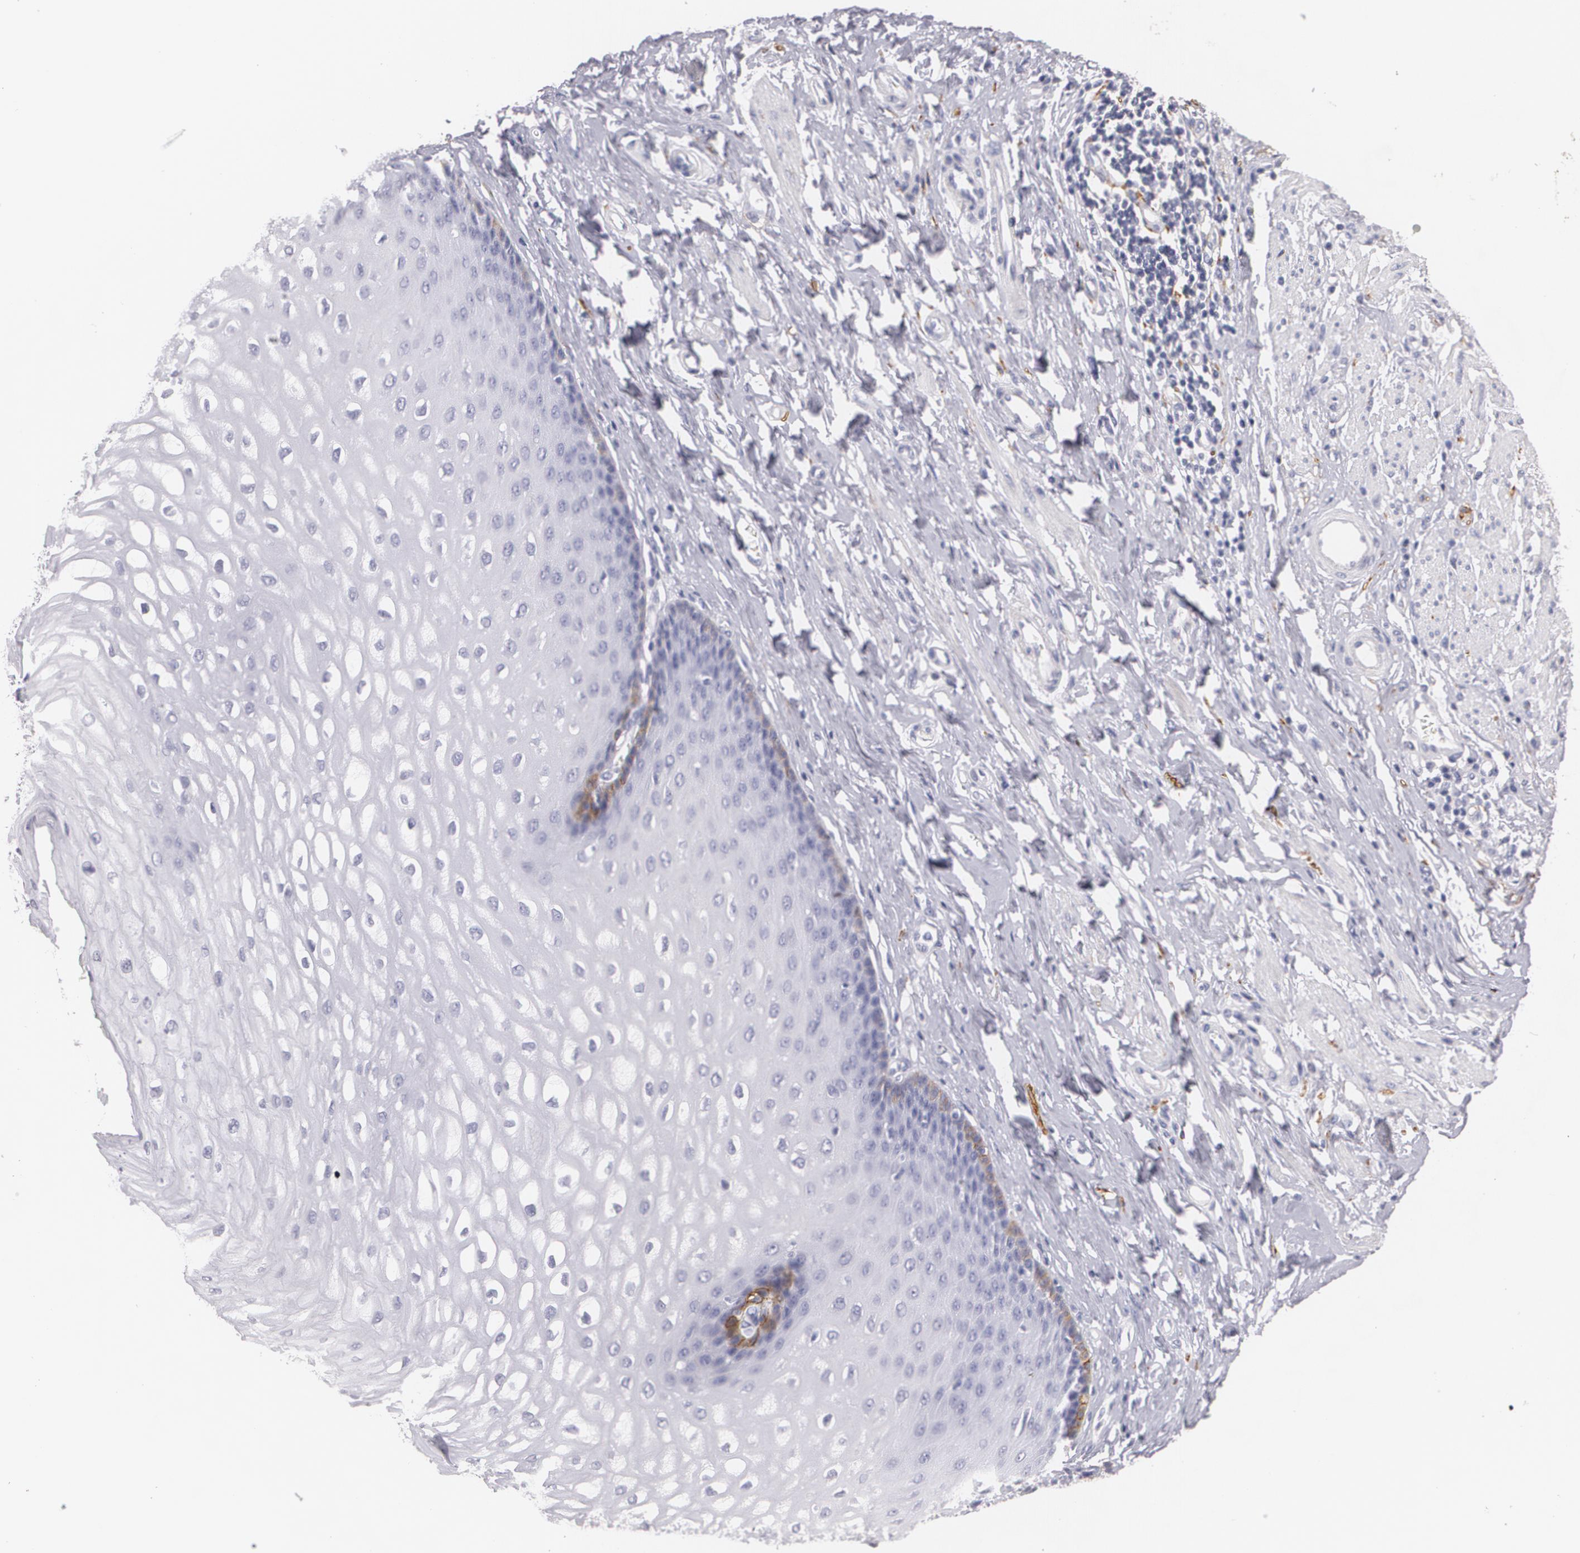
{"staining": {"intensity": "moderate", "quantity": "<25%", "location": "cytoplasmic/membranous"}, "tissue": "esophagus", "cell_type": "Squamous epithelial cells", "image_type": "normal", "snomed": [{"axis": "morphology", "description": "Normal tissue, NOS"}, {"axis": "topography", "description": "Esophagus"}], "caption": "Normal esophagus was stained to show a protein in brown. There is low levels of moderate cytoplasmic/membranous staining in approximately <25% of squamous epithelial cells.", "gene": "NGFR", "patient": {"sex": "male", "age": 70}}